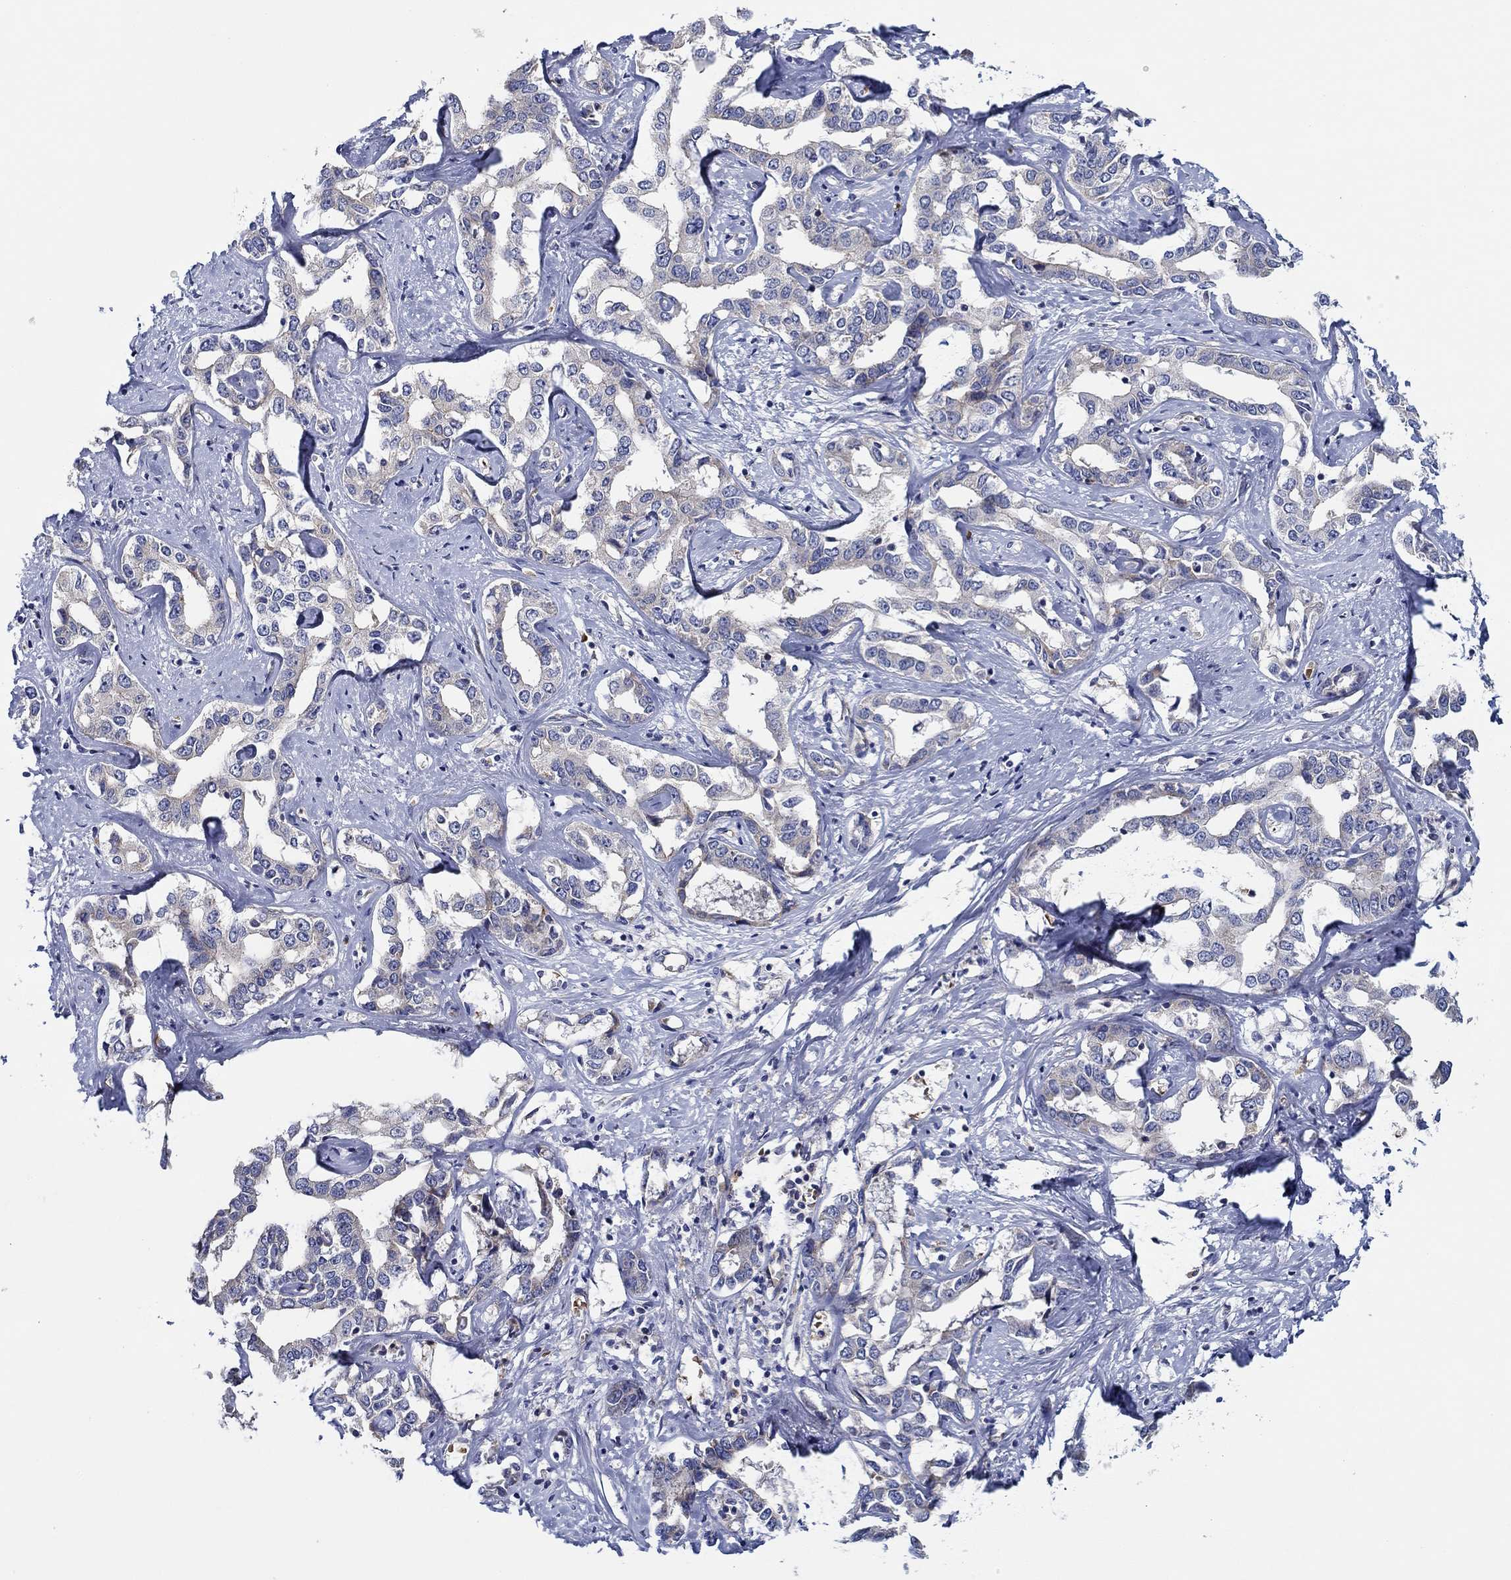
{"staining": {"intensity": "negative", "quantity": "none", "location": "none"}, "tissue": "liver cancer", "cell_type": "Tumor cells", "image_type": "cancer", "snomed": [{"axis": "morphology", "description": "Cholangiocarcinoma"}, {"axis": "topography", "description": "Liver"}], "caption": "Tumor cells are negative for protein expression in human cholangiocarcinoma (liver).", "gene": "CFAP61", "patient": {"sex": "male", "age": 59}}